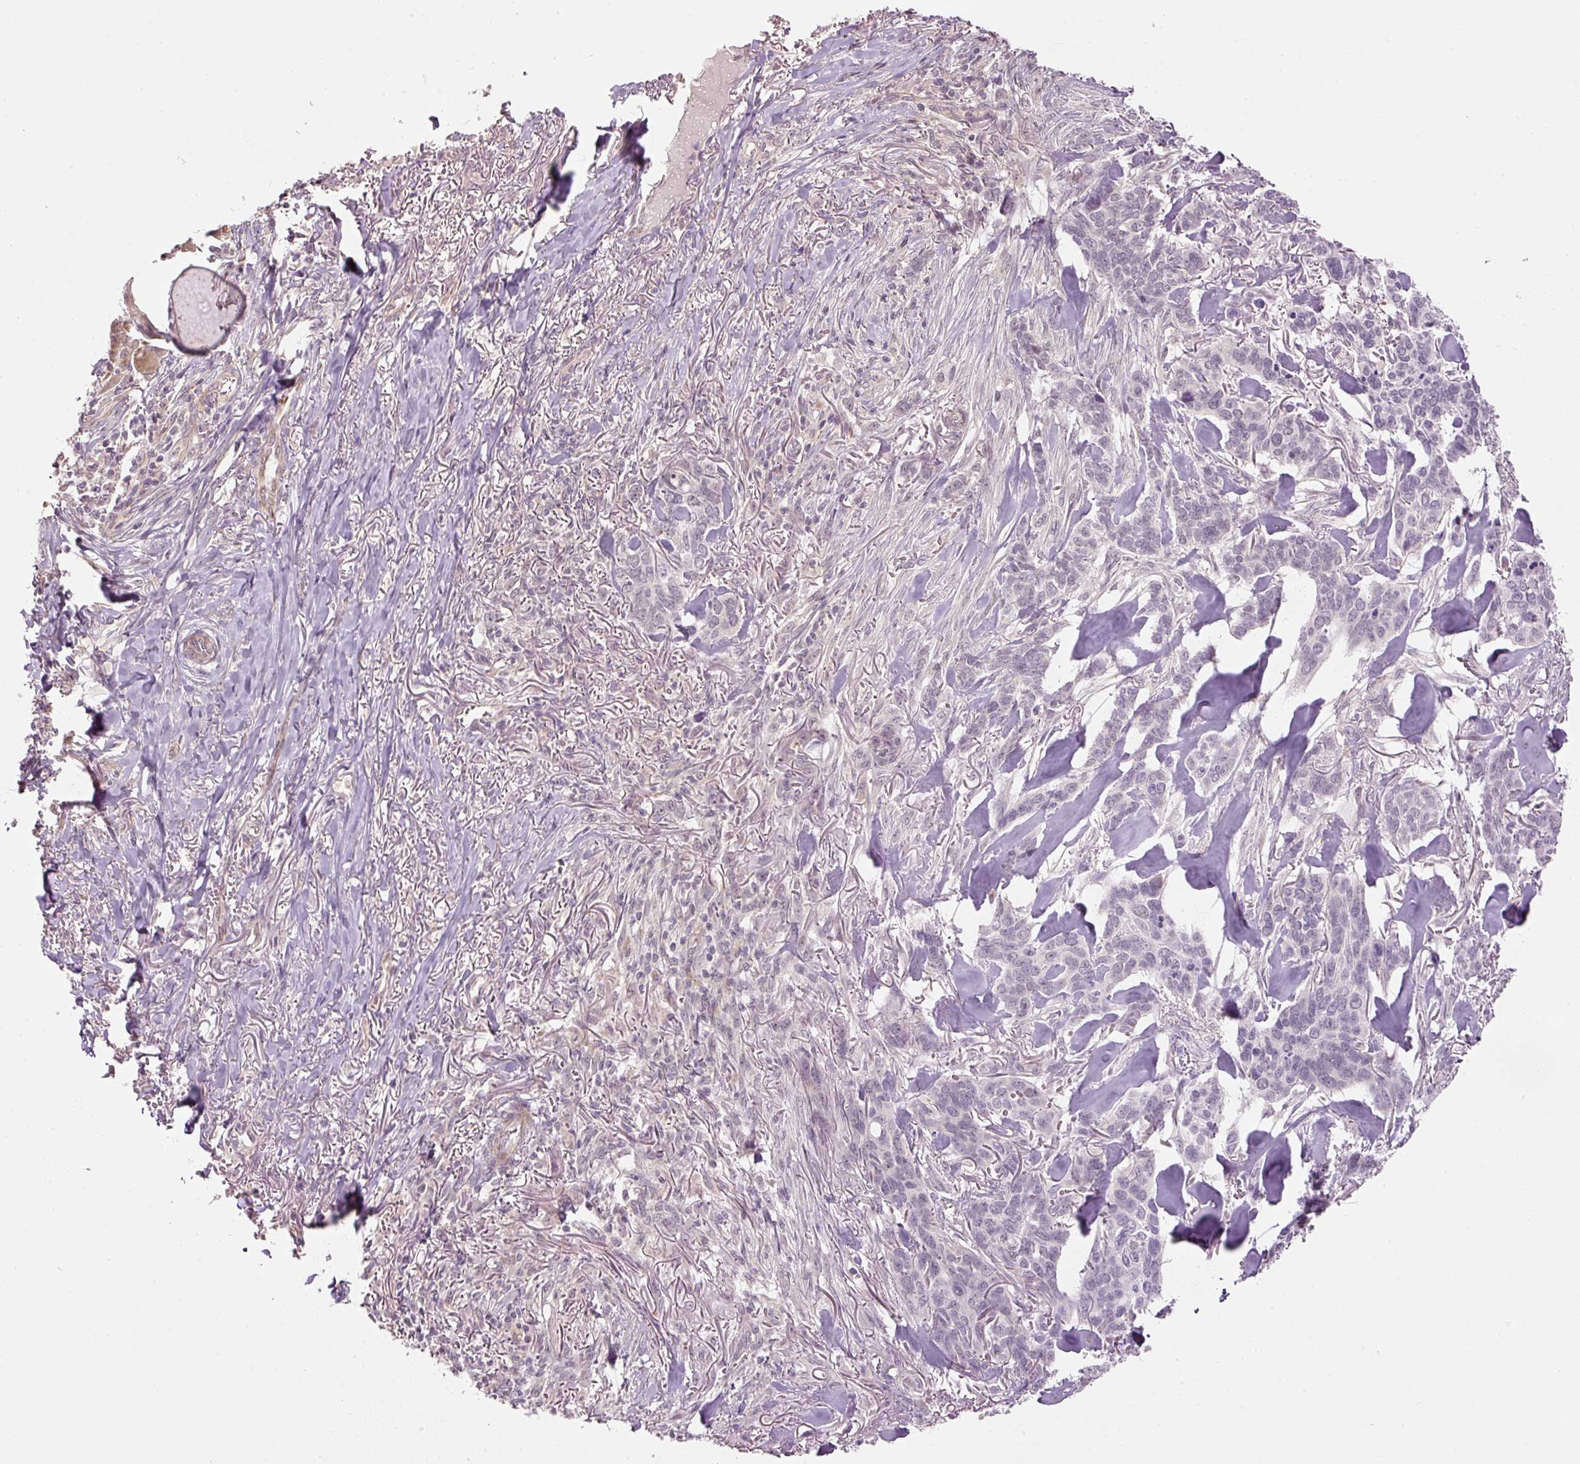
{"staining": {"intensity": "negative", "quantity": "none", "location": "none"}, "tissue": "skin cancer", "cell_type": "Tumor cells", "image_type": "cancer", "snomed": [{"axis": "morphology", "description": "Basal cell carcinoma"}, {"axis": "topography", "description": "Skin"}], "caption": "Immunohistochemical staining of skin cancer displays no significant positivity in tumor cells.", "gene": "CDC20B", "patient": {"sex": "male", "age": 86}}